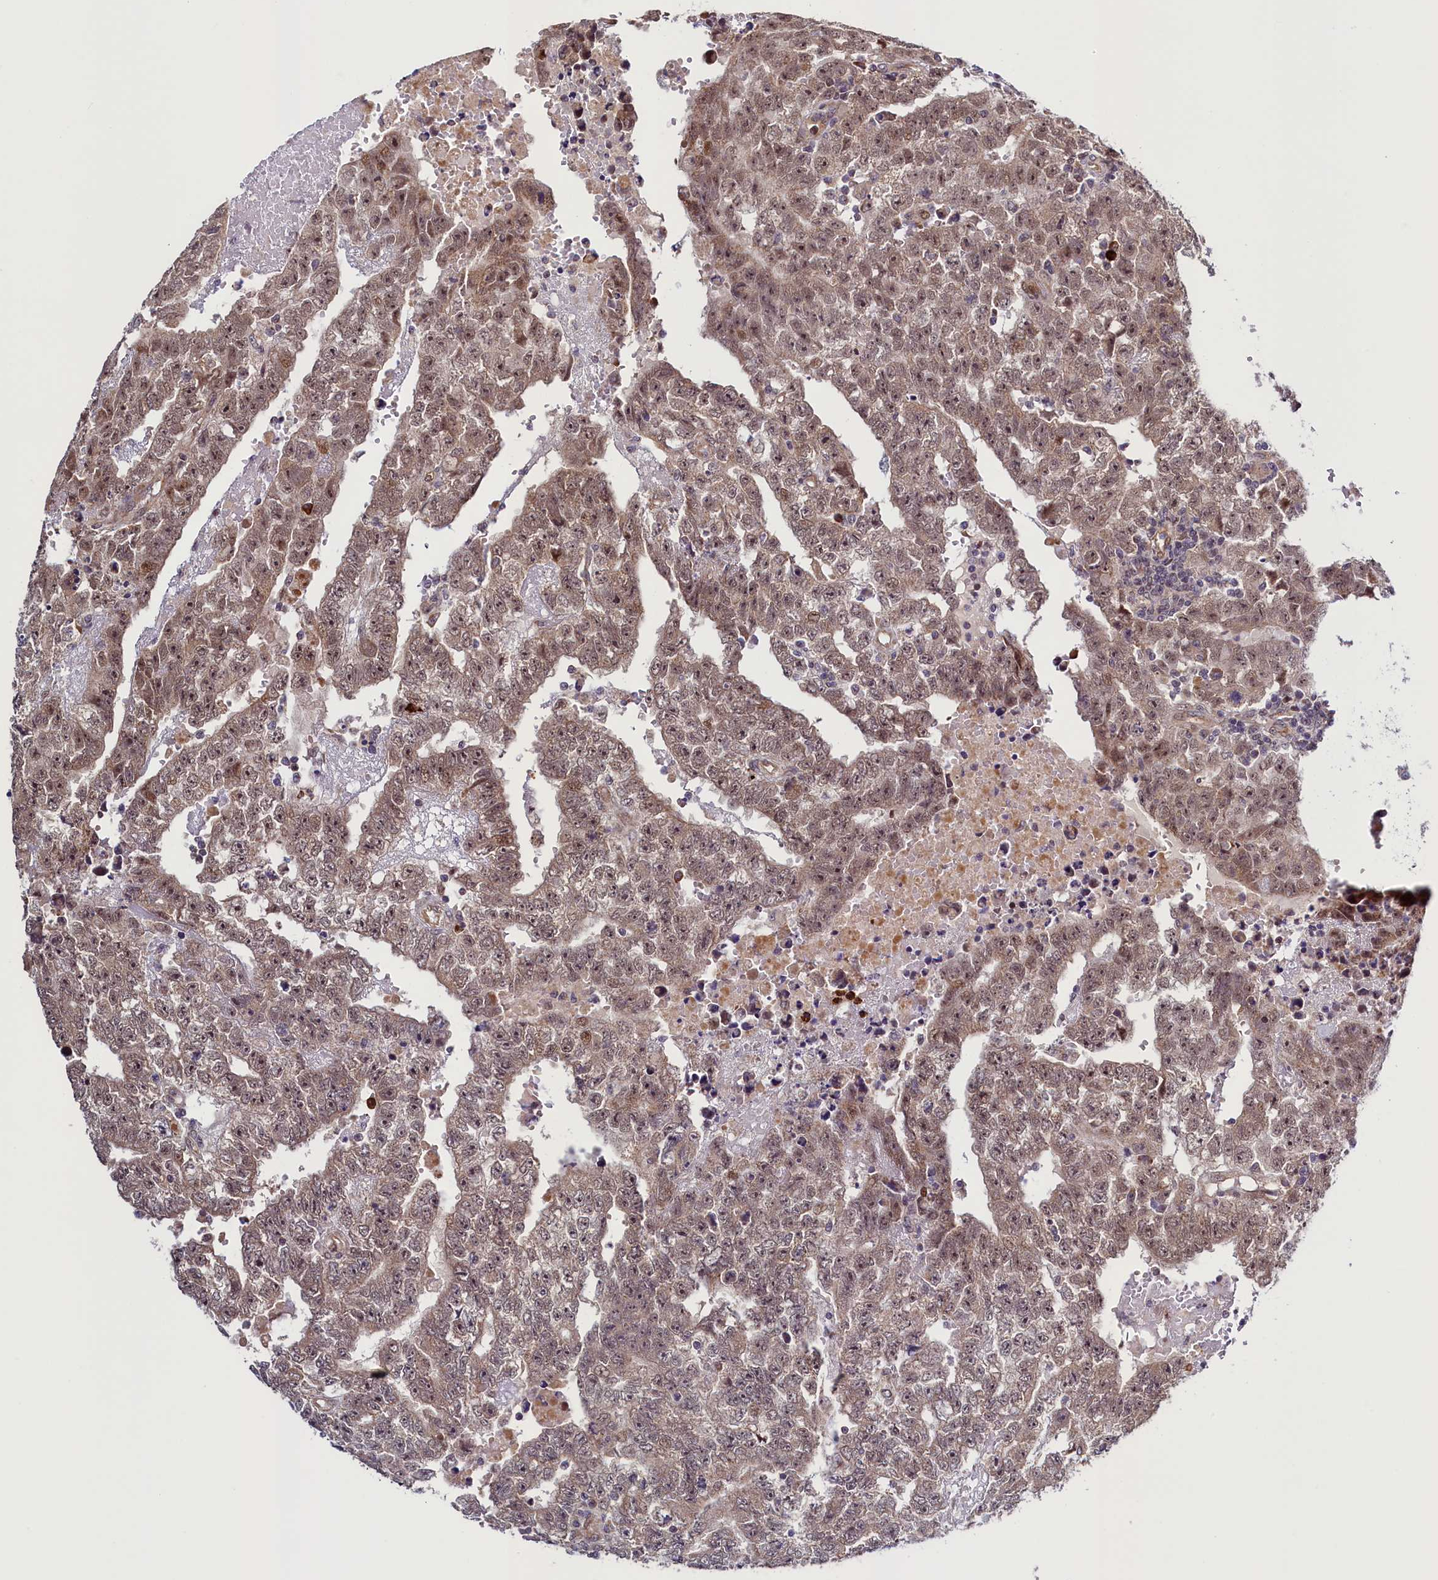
{"staining": {"intensity": "moderate", "quantity": ">75%", "location": "cytoplasmic/membranous,nuclear"}, "tissue": "testis cancer", "cell_type": "Tumor cells", "image_type": "cancer", "snomed": [{"axis": "morphology", "description": "Carcinoma, Embryonal, NOS"}, {"axis": "topography", "description": "Testis"}], "caption": "Immunohistochemical staining of human testis cancer demonstrates moderate cytoplasmic/membranous and nuclear protein positivity in approximately >75% of tumor cells. The staining was performed using DAB, with brown indicating positive protein expression. Nuclei are stained blue with hematoxylin.", "gene": "RBFA", "patient": {"sex": "male", "age": 25}}